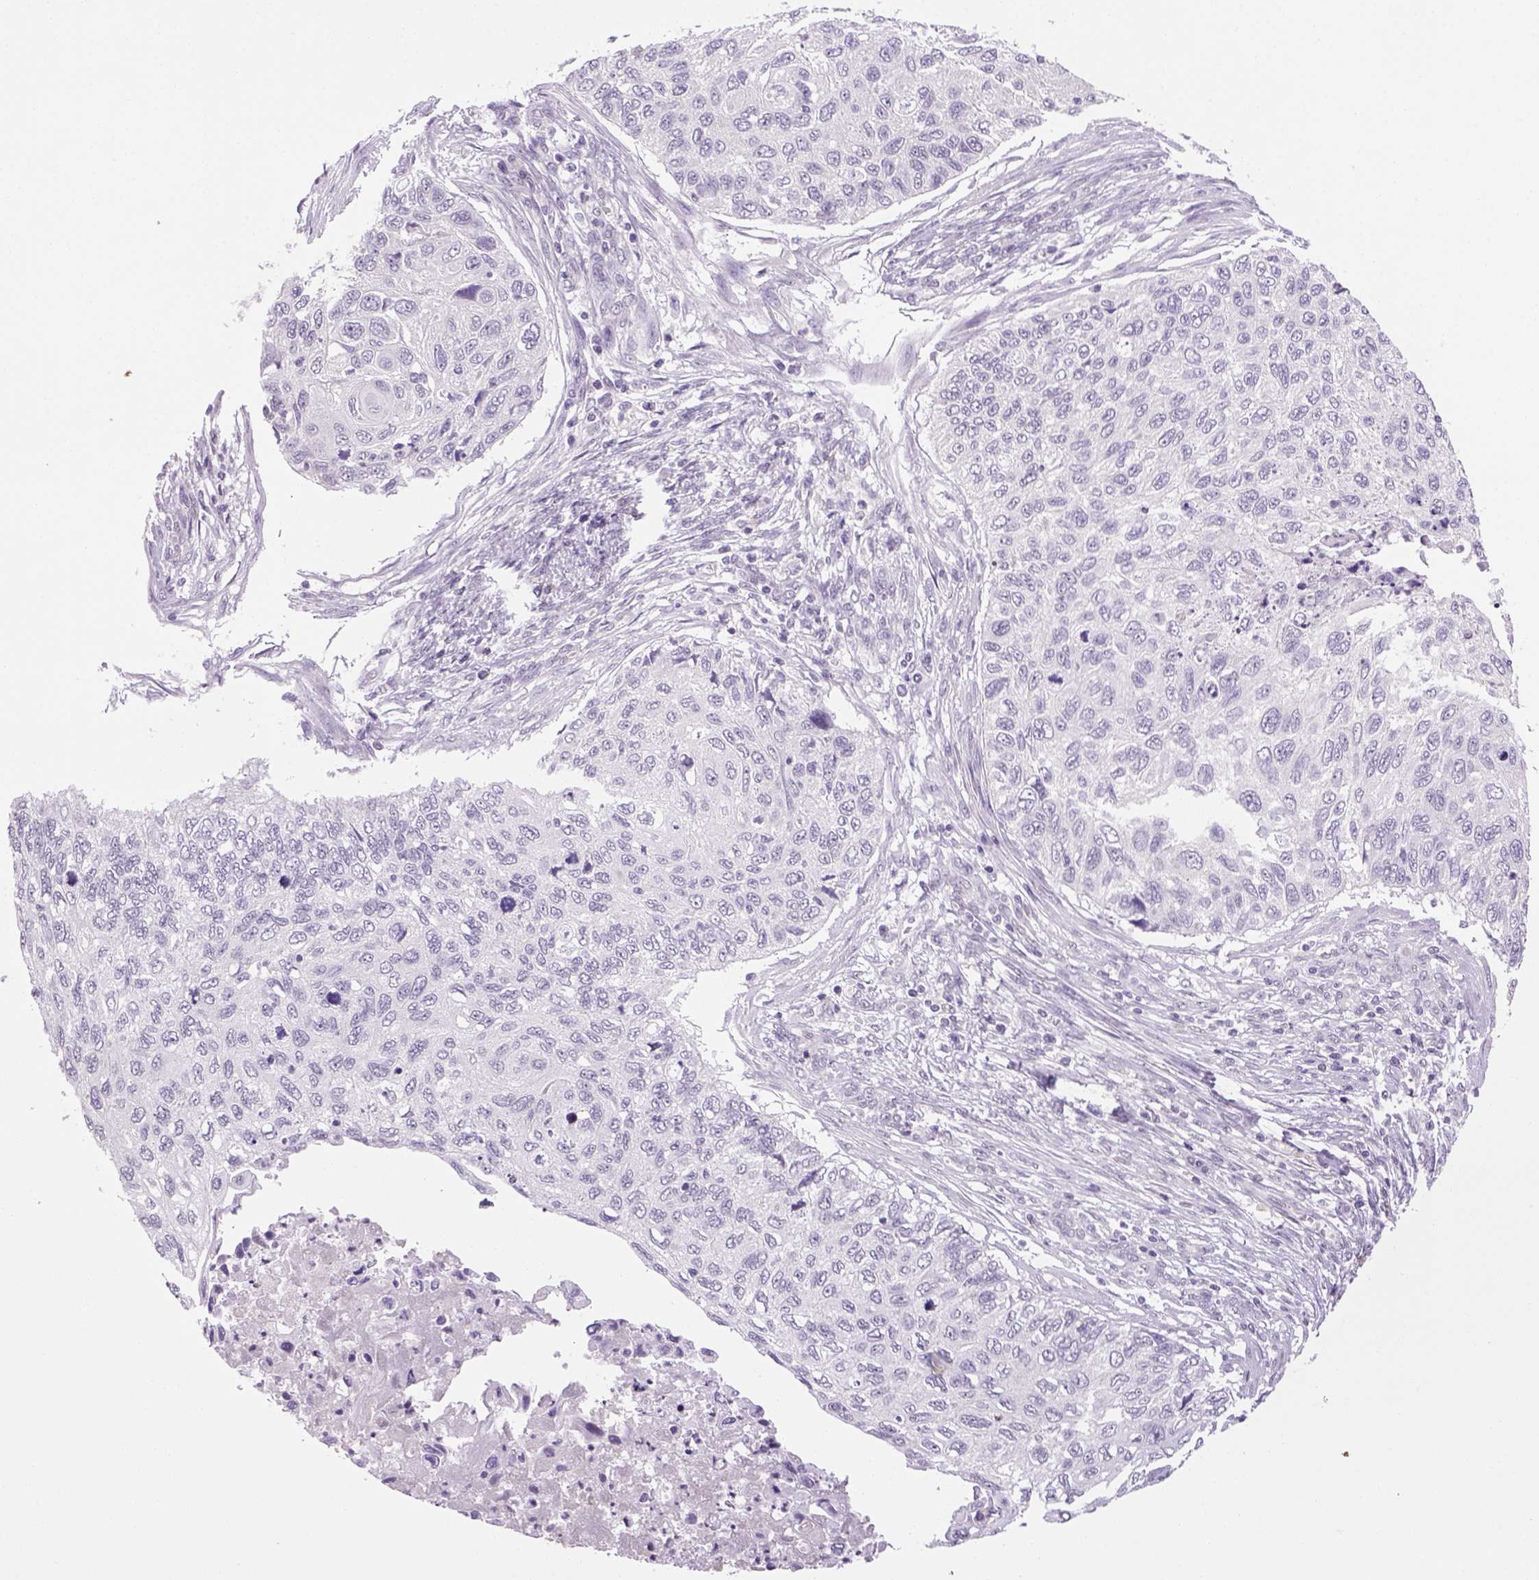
{"staining": {"intensity": "negative", "quantity": "none", "location": "none"}, "tissue": "cervical cancer", "cell_type": "Tumor cells", "image_type": "cancer", "snomed": [{"axis": "morphology", "description": "Squamous cell carcinoma, NOS"}, {"axis": "topography", "description": "Cervix"}], "caption": "A high-resolution image shows IHC staining of cervical cancer, which displays no significant expression in tumor cells.", "gene": "PRRT1", "patient": {"sex": "female", "age": 70}}